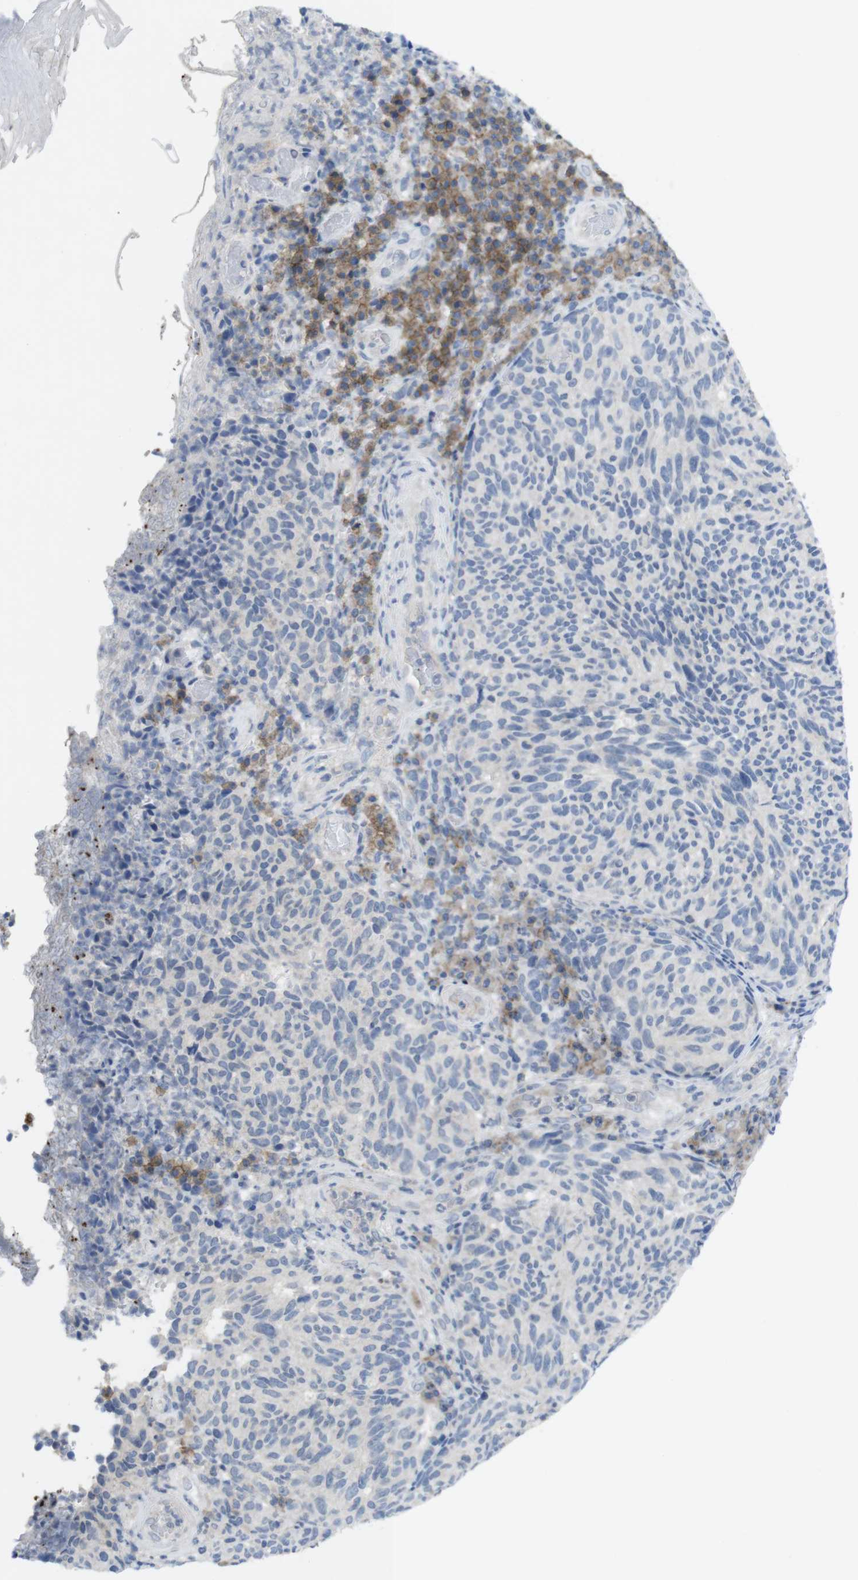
{"staining": {"intensity": "negative", "quantity": "none", "location": "none"}, "tissue": "melanoma", "cell_type": "Tumor cells", "image_type": "cancer", "snomed": [{"axis": "morphology", "description": "Malignant melanoma, NOS"}, {"axis": "topography", "description": "Skin"}], "caption": "This is a micrograph of immunohistochemistry (IHC) staining of melanoma, which shows no expression in tumor cells.", "gene": "SLAMF7", "patient": {"sex": "female", "age": 73}}